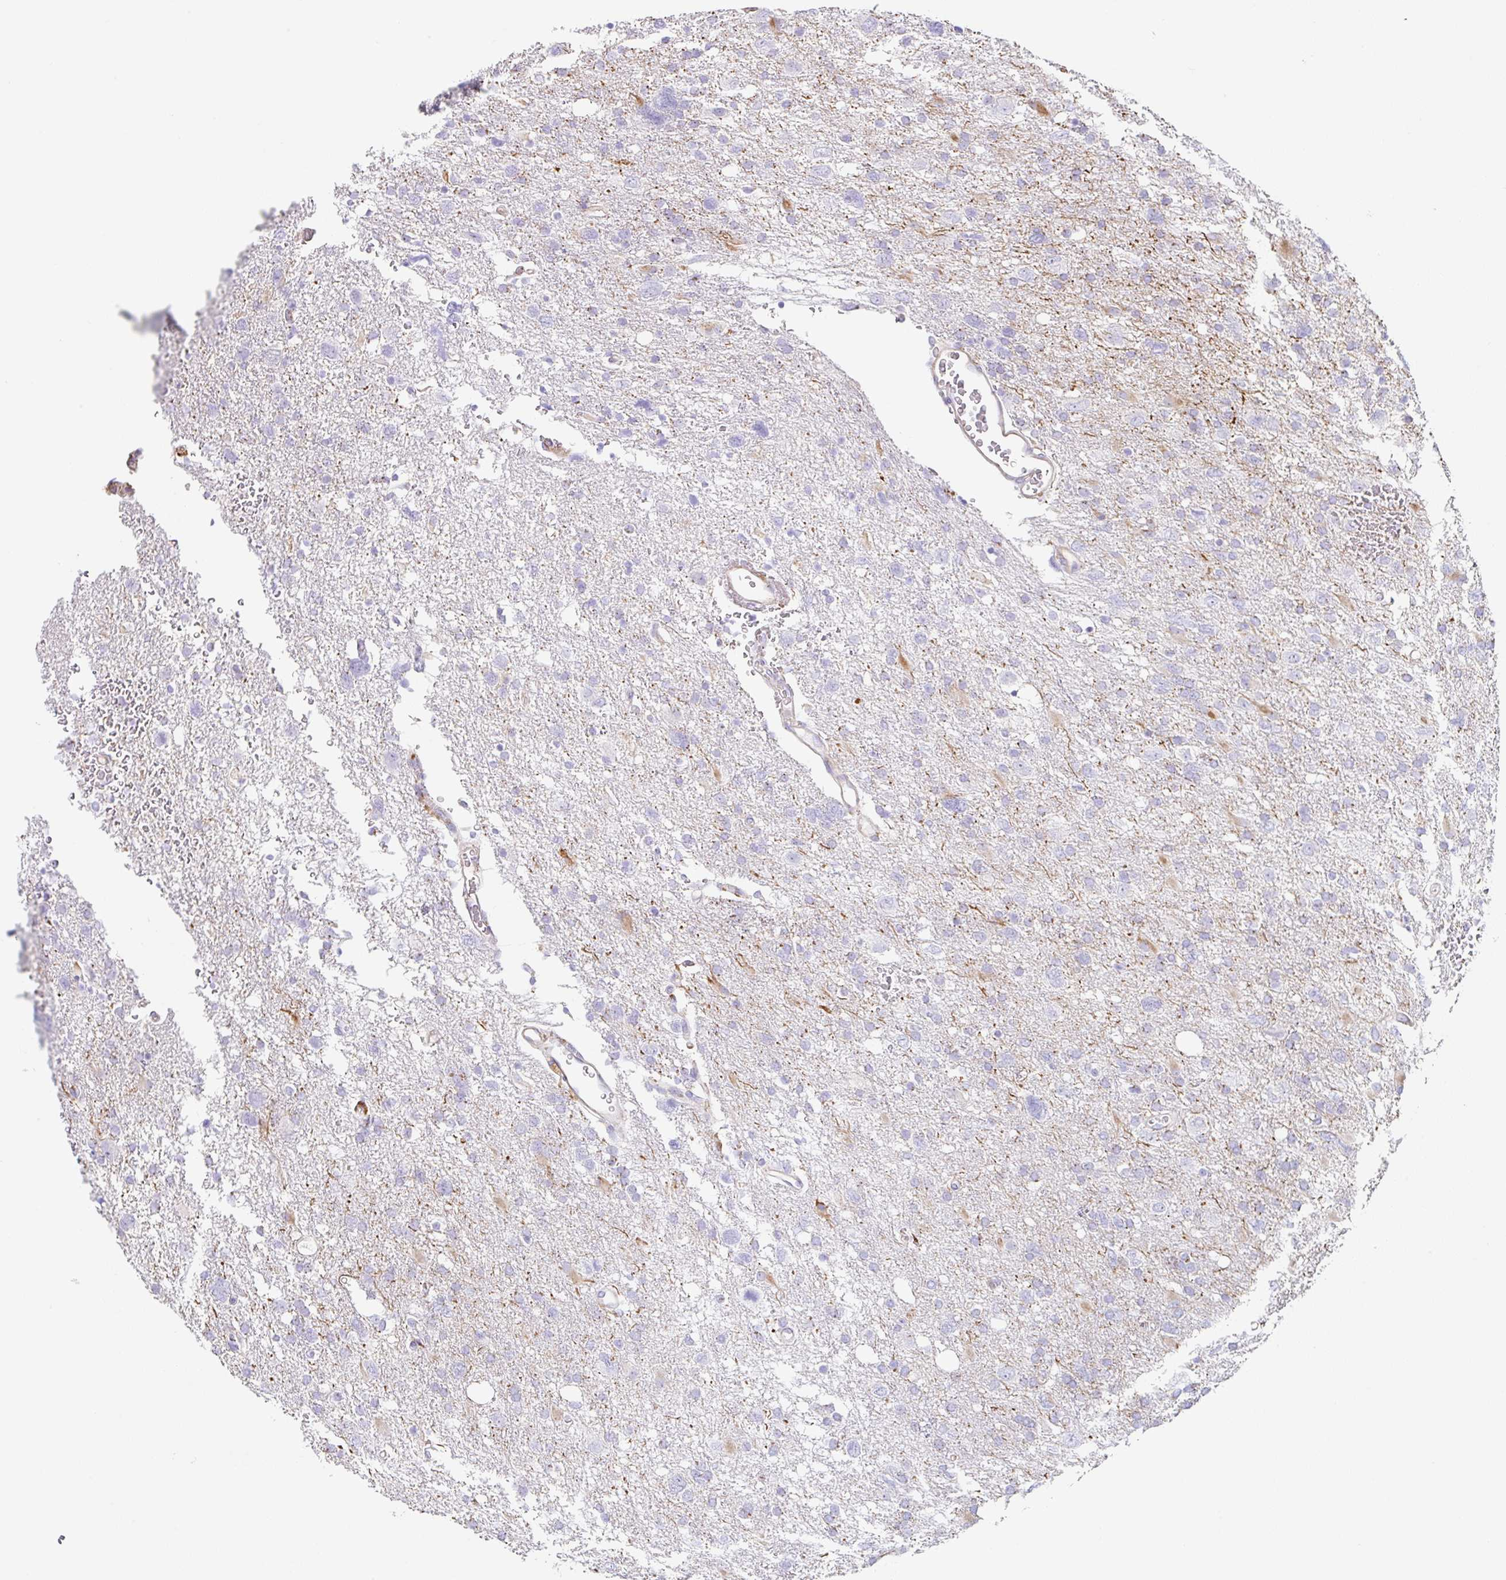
{"staining": {"intensity": "negative", "quantity": "none", "location": "none"}, "tissue": "glioma", "cell_type": "Tumor cells", "image_type": "cancer", "snomed": [{"axis": "morphology", "description": "Glioma, malignant, High grade"}, {"axis": "topography", "description": "Brain"}], "caption": "IHC of human glioma exhibits no positivity in tumor cells.", "gene": "DKK4", "patient": {"sex": "male", "age": 61}}